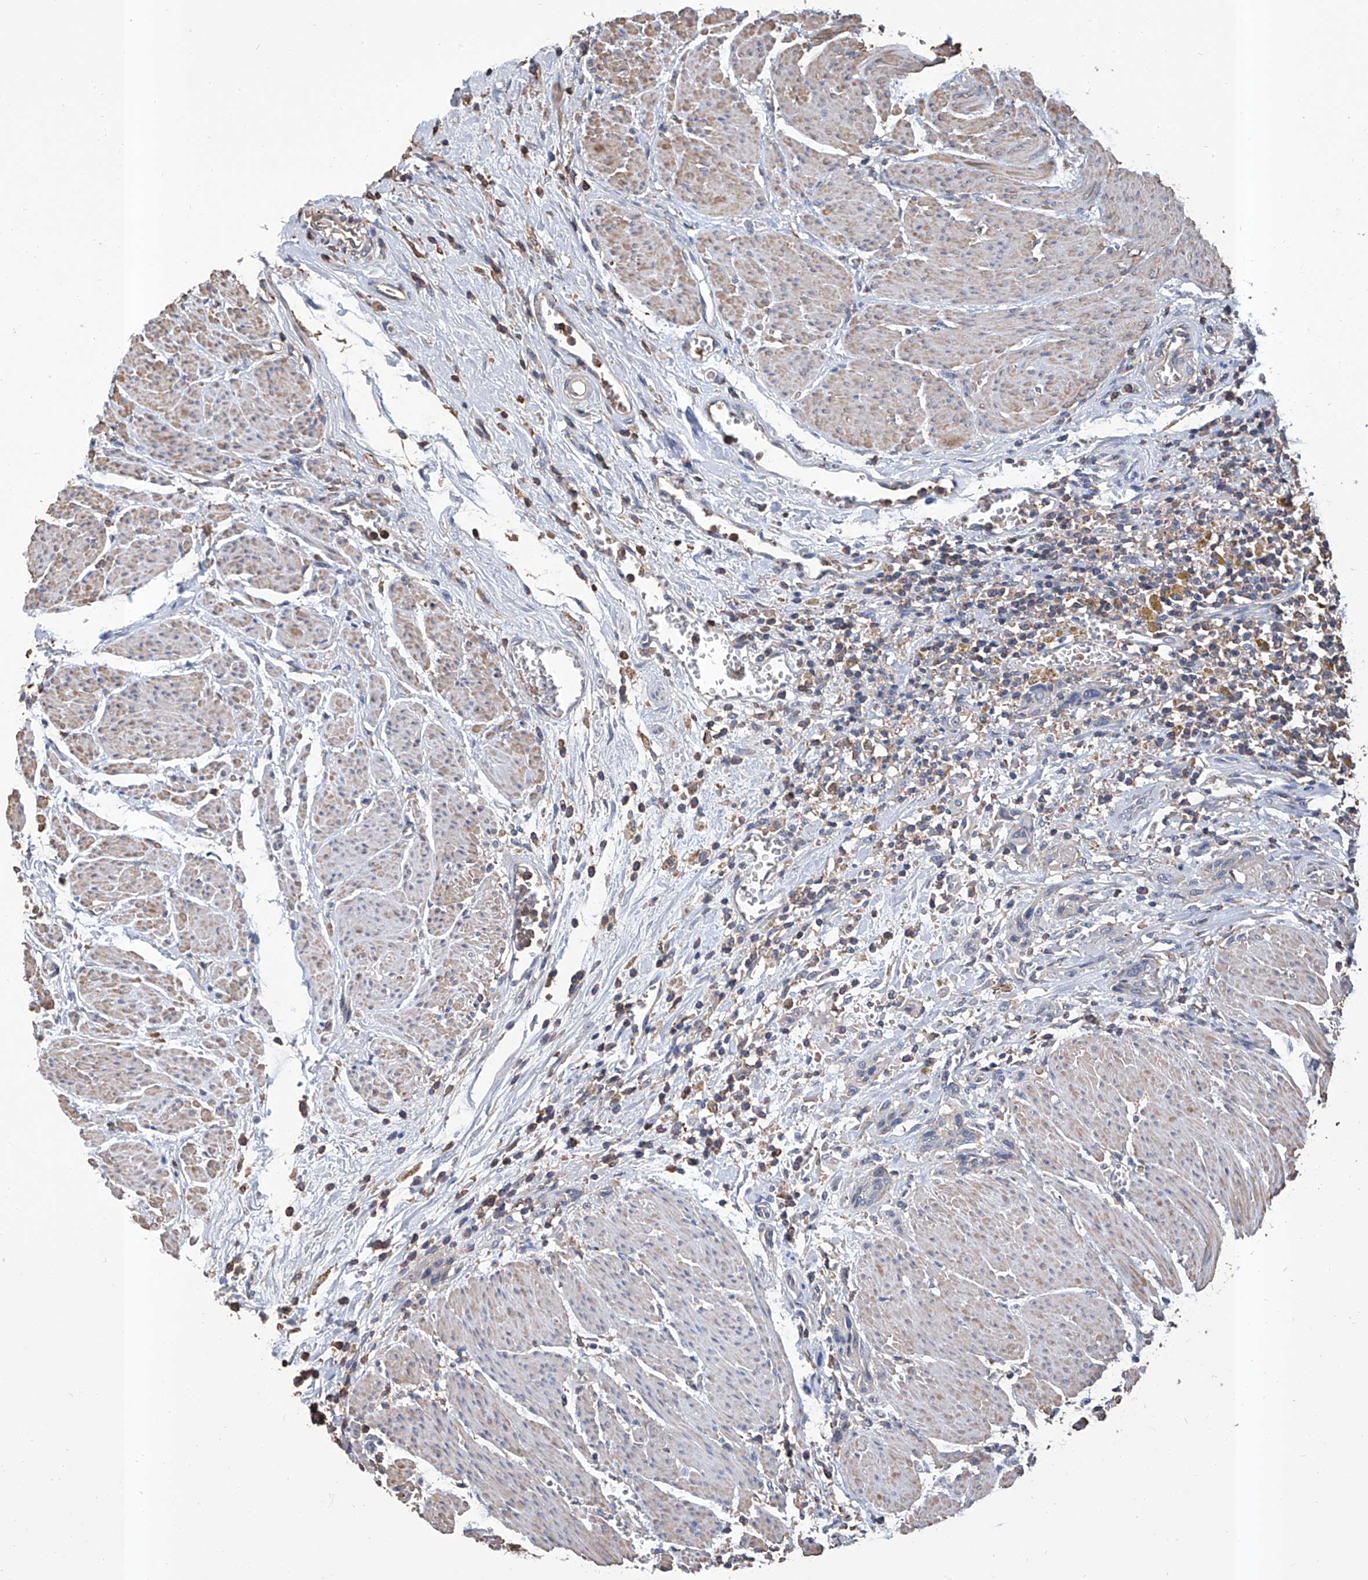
{"staining": {"intensity": "negative", "quantity": "none", "location": "none"}, "tissue": "urothelial cancer", "cell_type": "Tumor cells", "image_type": "cancer", "snomed": [{"axis": "morphology", "description": "Urothelial carcinoma, High grade"}, {"axis": "topography", "description": "Urinary bladder"}], "caption": "Immunohistochemistry (IHC) of urothelial cancer shows no expression in tumor cells.", "gene": "GPT", "patient": {"sex": "male", "age": 35}}